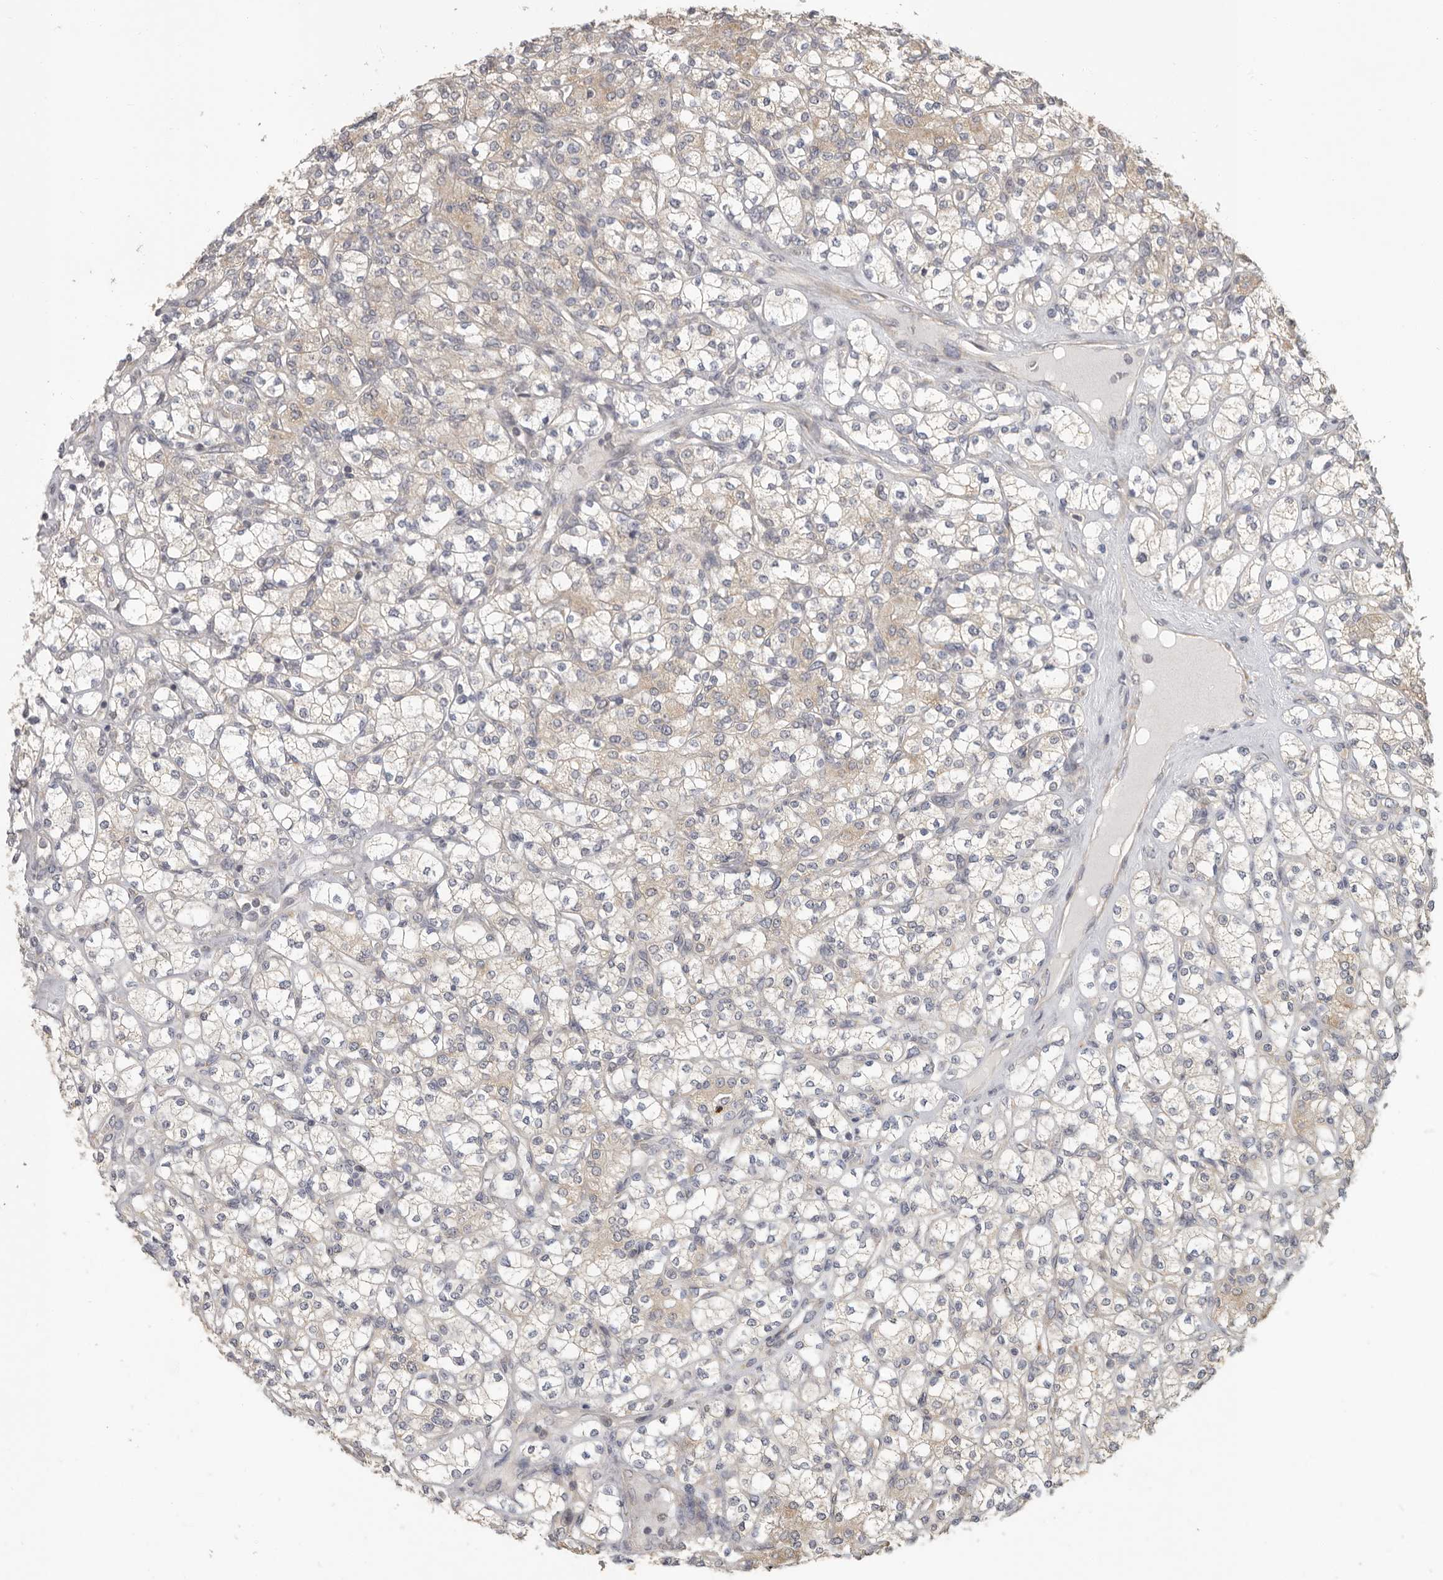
{"staining": {"intensity": "weak", "quantity": "<25%", "location": "cytoplasmic/membranous"}, "tissue": "renal cancer", "cell_type": "Tumor cells", "image_type": "cancer", "snomed": [{"axis": "morphology", "description": "Adenocarcinoma, NOS"}, {"axis": "topography", "description": "Kidney"}], "caption": "Adenocarcinoma (renal) stained for a protein using IHC shows no positivity tumor cells.", "gene": "UNK", "patient": {"sex": "male", "age": 77}}